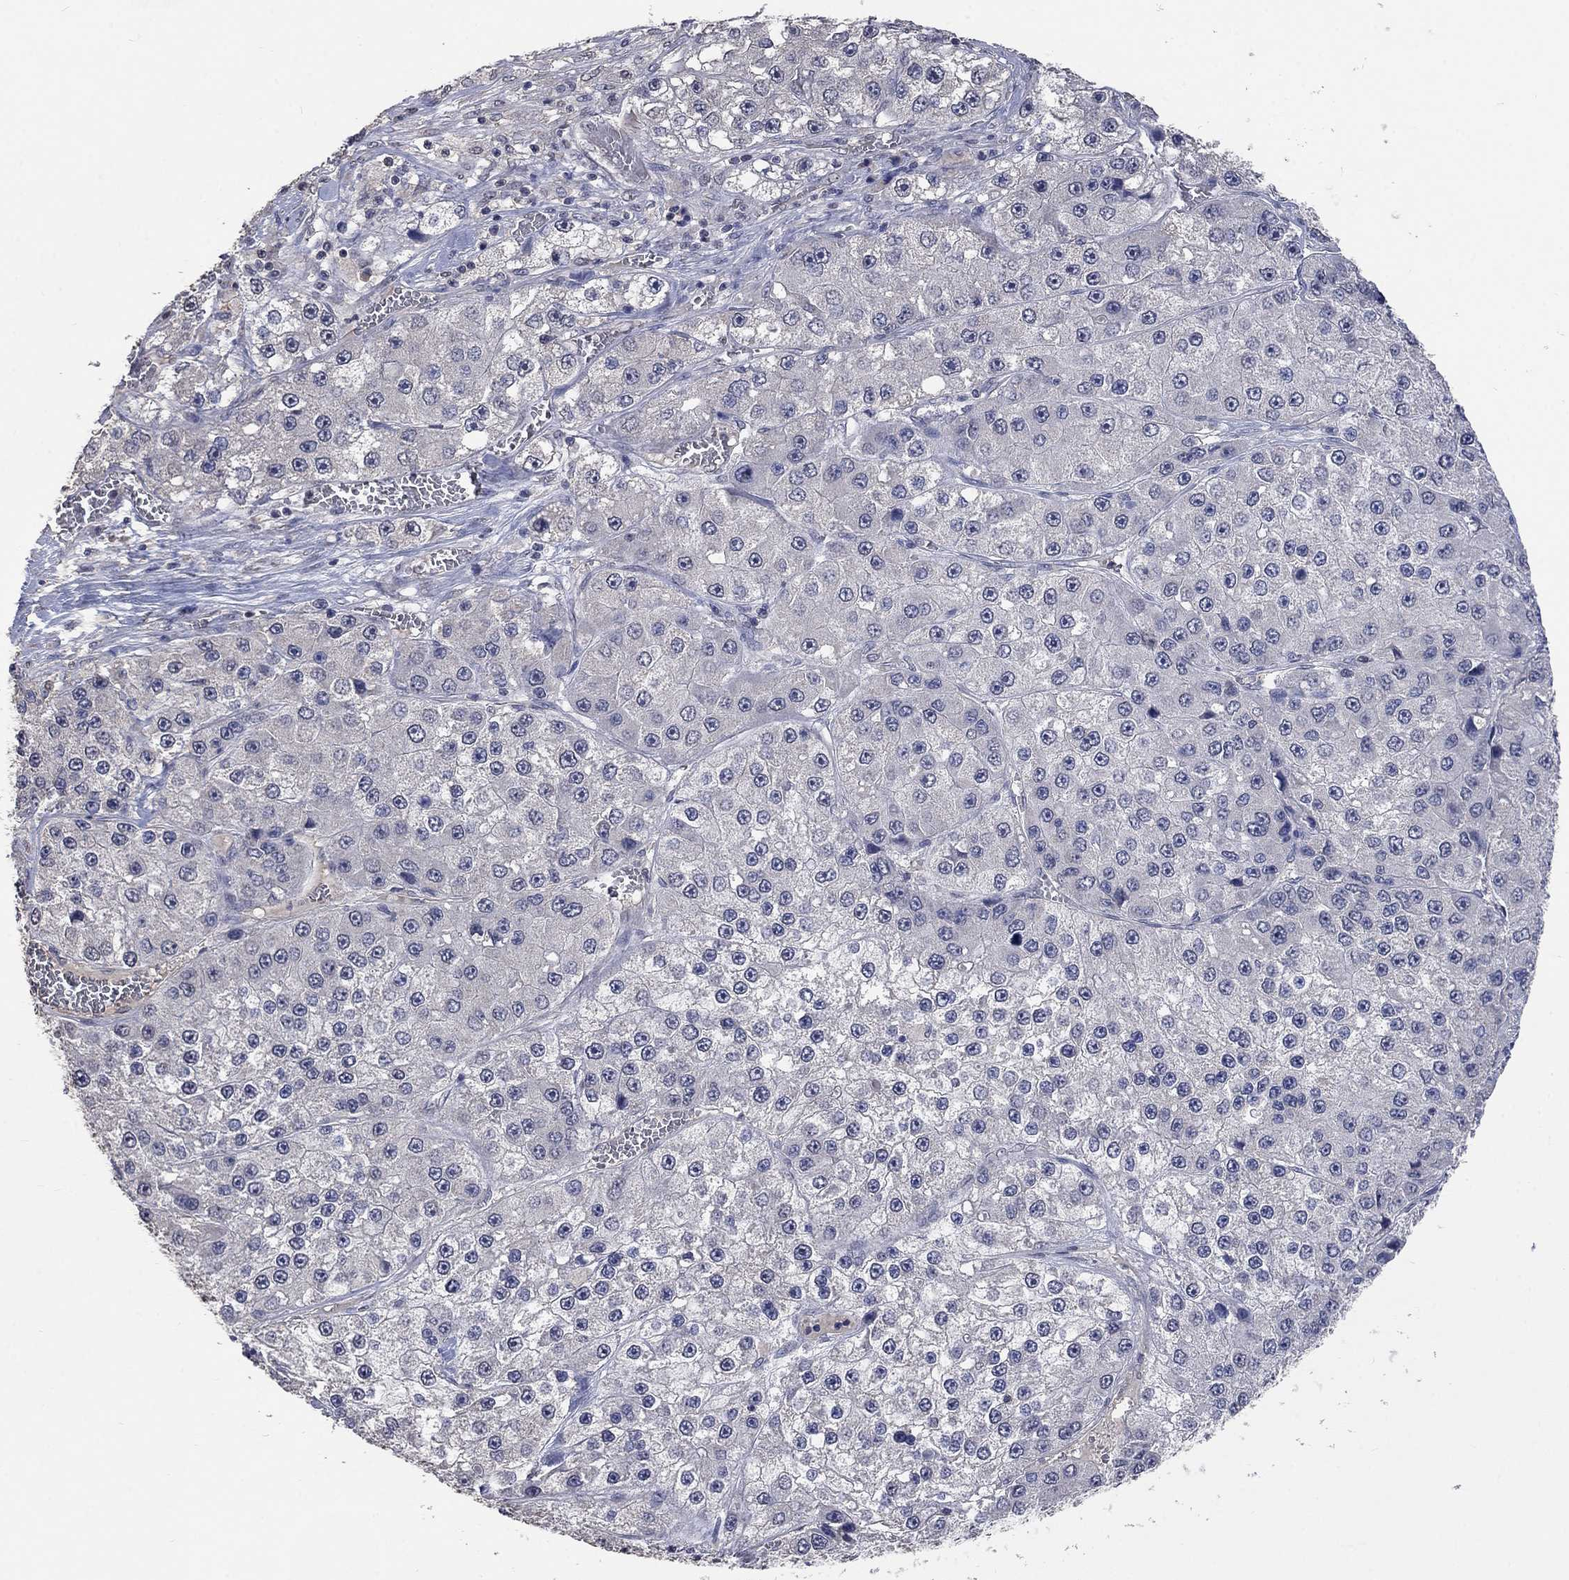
{"staining": {"intensity": "negative", "quantity": "none", "location": "none"}, "tissue": "liver cancer", "cell_type": "Tumor cells", "image_type": "cancer", "snomed": [{"axis": "morphology", "description": "Carcinoma, Hepatocellular, NOS"}, {"axis": "topography", "description": "Liver"}], "caption": "This image is of hepatocellular carcinoma (liver) stained with IHC to label a protein in brown with the nuclei are counter-stained blue. There is no positivity in tumor cells.", "gene": "ZBTB18", "patient": {"sex": "female", "age": 73}}